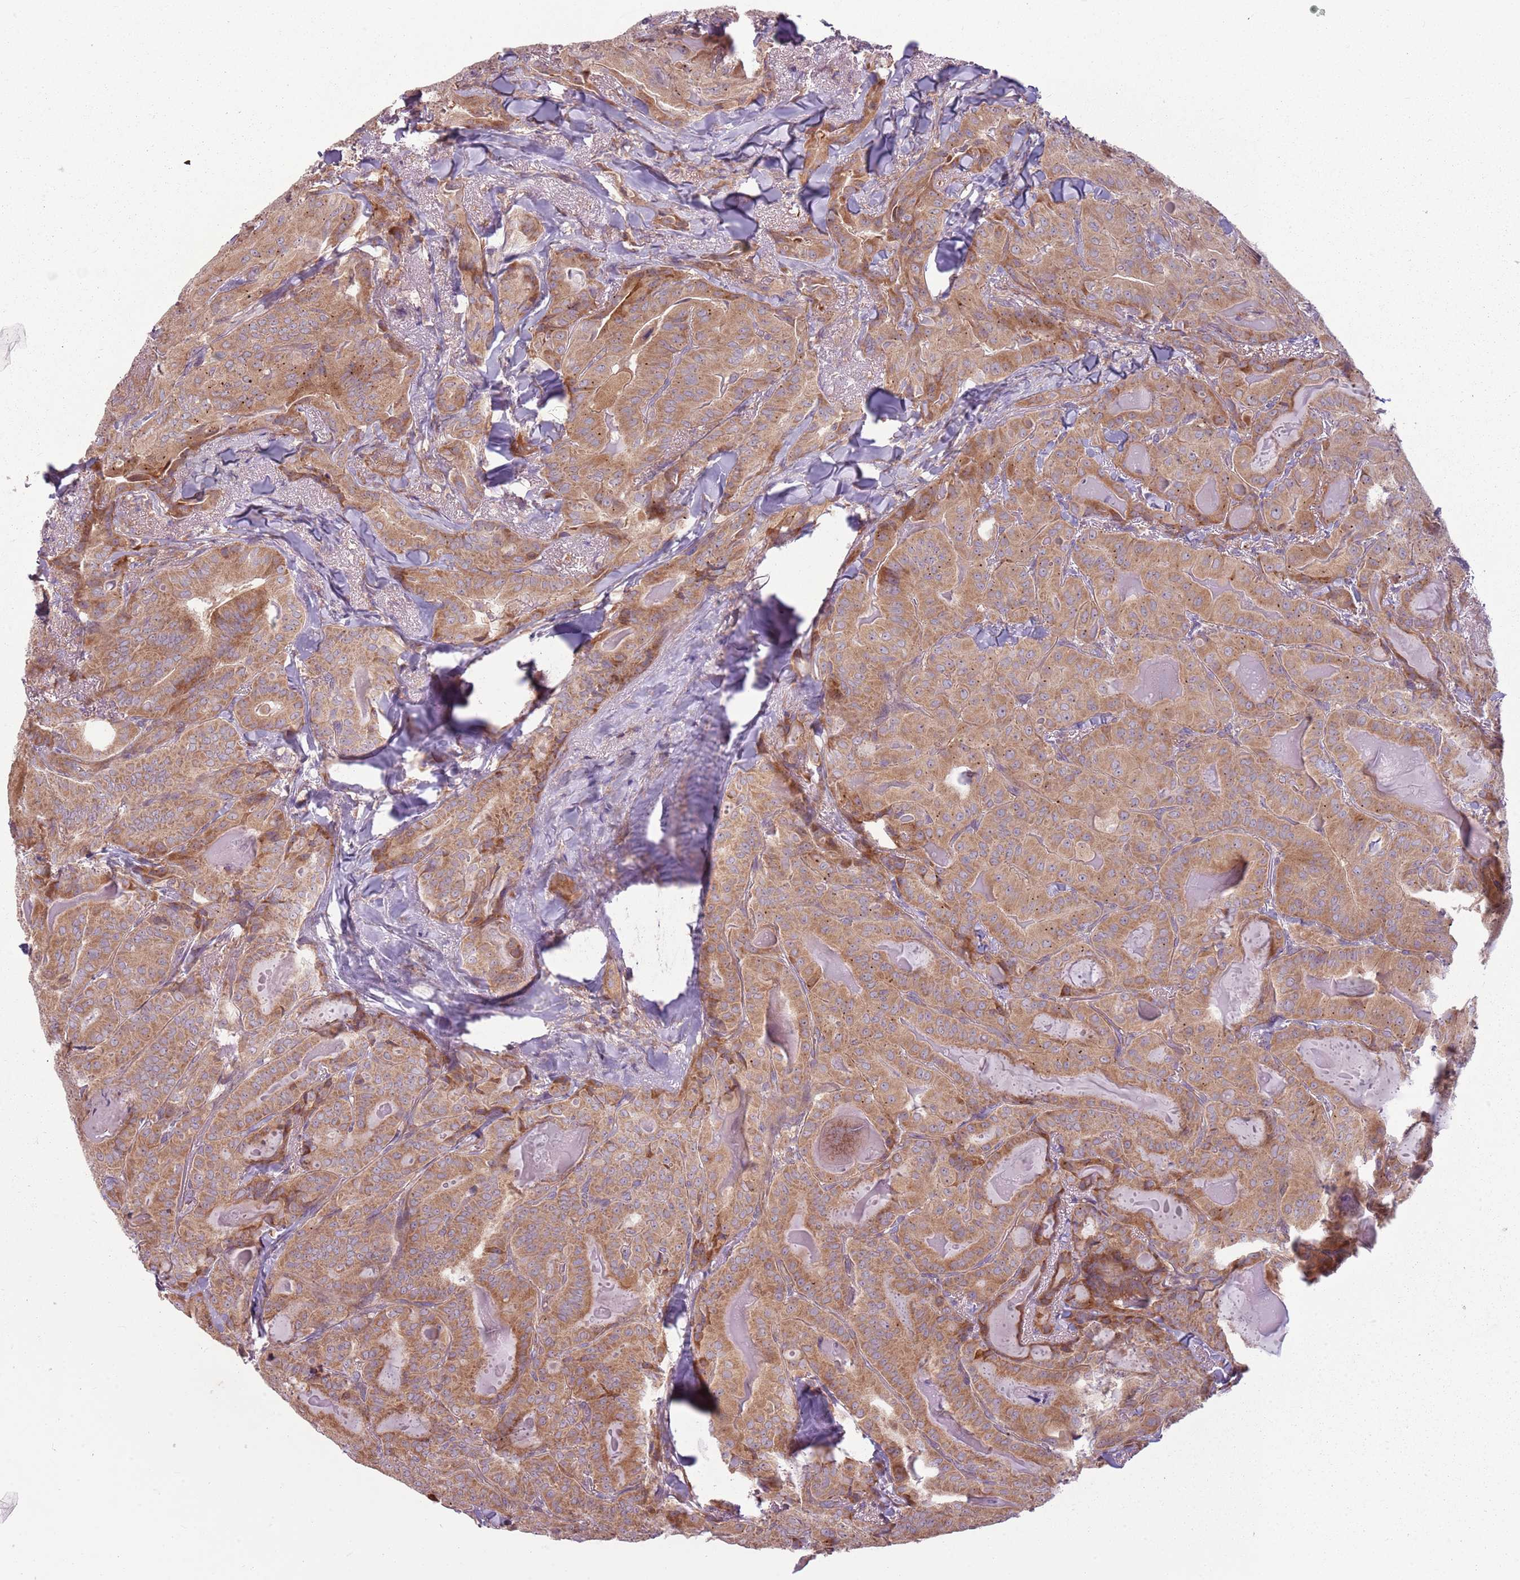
{"staining": {"intensity": "moderate", "quantity": ">75%", "location": "cytoplasmic/membranous"}, "tissue": "thyroid cancer", "cell_type": "Tumor cells", "image_type": "cancer", "snomed": [{"axis": "morphology", "description": "Papillary adenocarcinoma, NOS"}, {"axis": "topography", "description": "Thyroid gland"}], "caption": "Protein expression by immunohistochemistry (IHC) shows moderate cytoplasmic/membranous staining in about >75% of tumor cells in thyroid cancer.", "gene": "RPL21", "patient": {"sex": "female", "age": 68}}